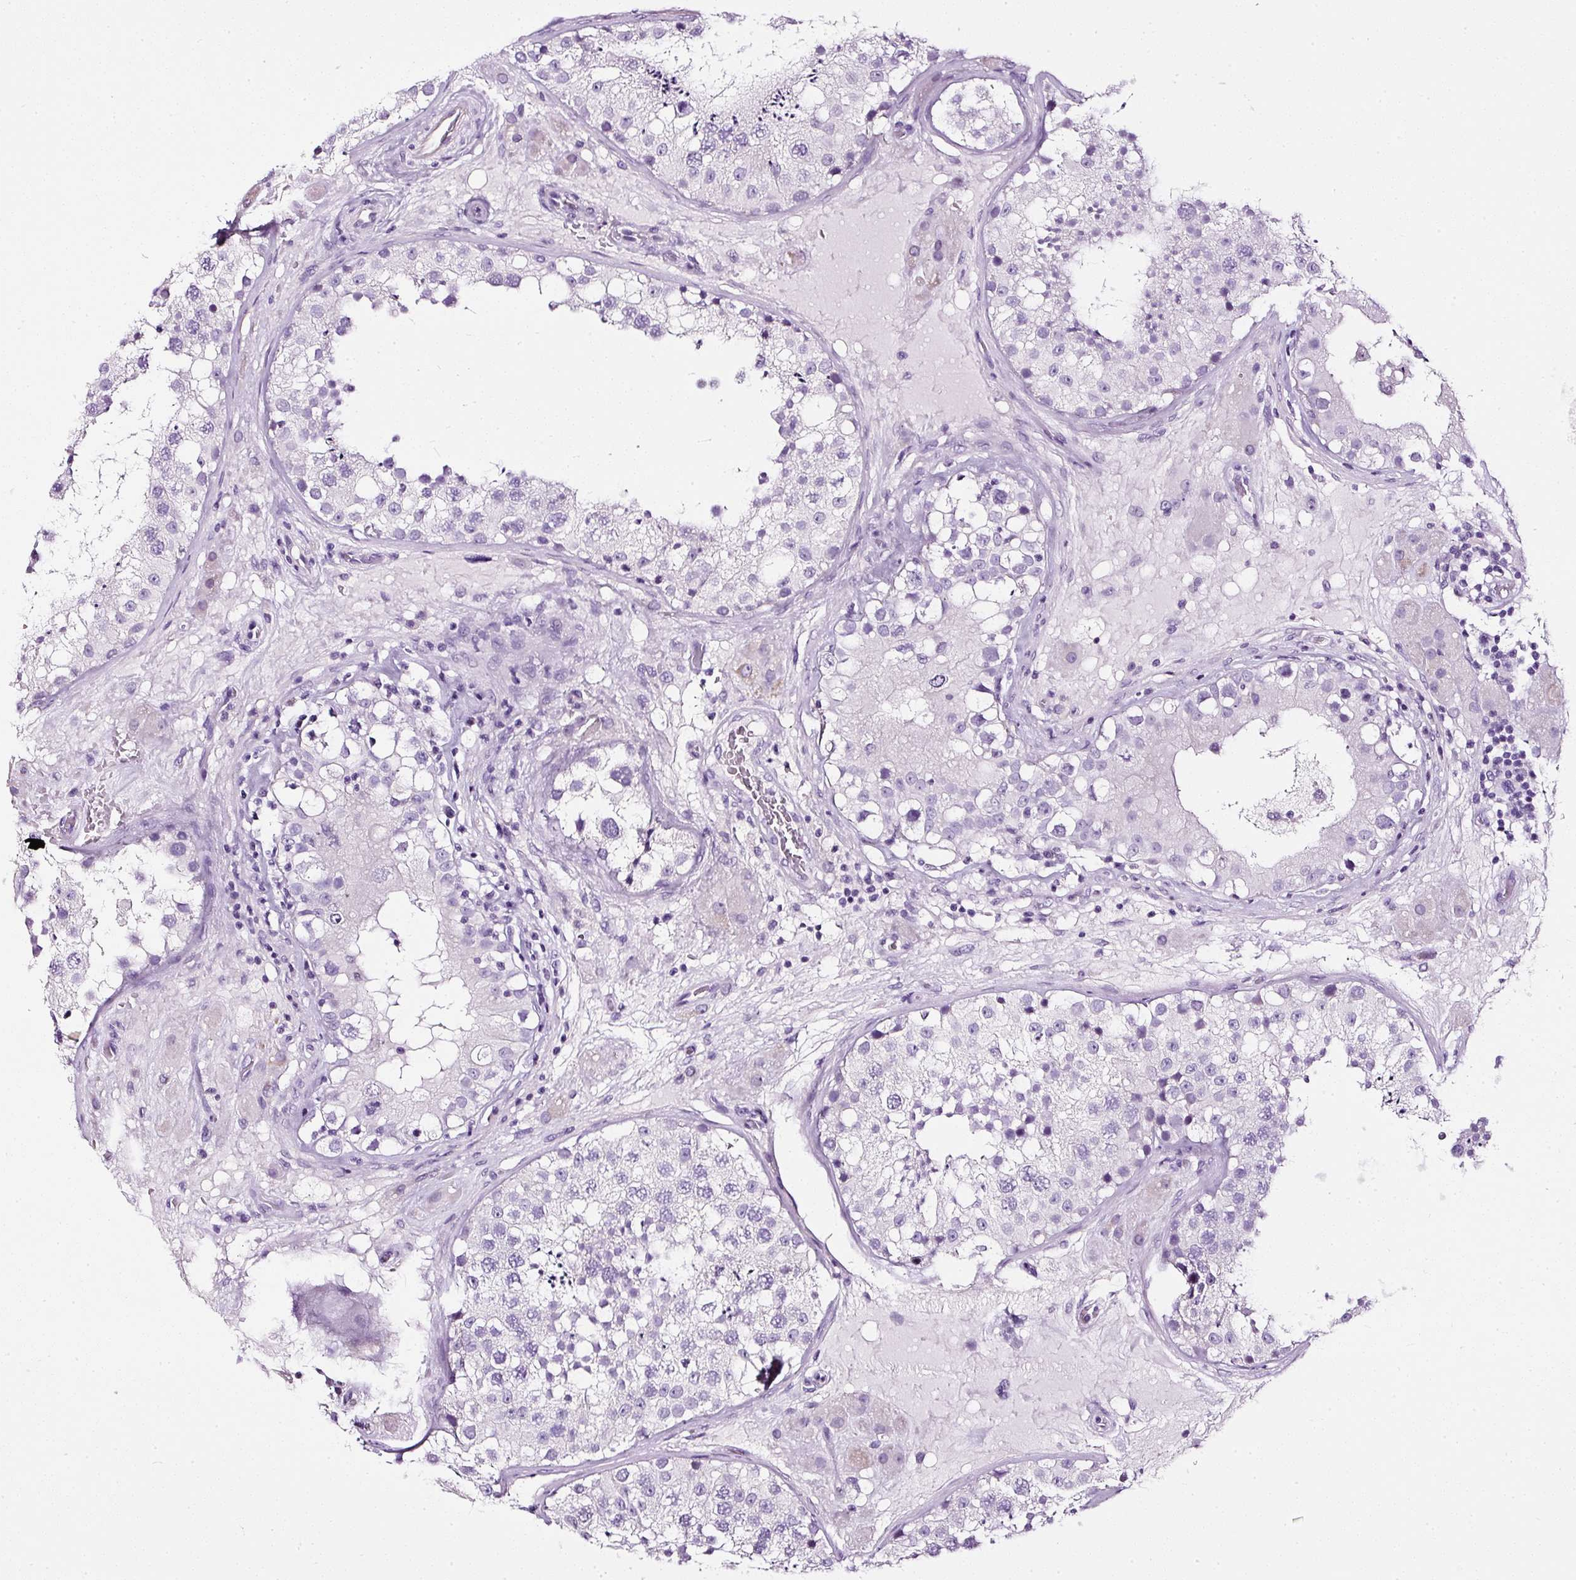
{"staining": {"intensity": "negative", "quantity": "none", "location": "none"}, "tissue": "testis", "cell_type": "Cells in seminiferous ducts", "image_type": "normal", "snomed": [{"axis": "morphology", "description": "Normal tissue, NOS"}, {"axis": "topography", "description": "Testis"}], "caption": "Cells in seminiferous ducts are negative for protein expression in benign human testis. Brightfield microscopy of immunohistochemistry (IHC) stained with DAB (brown) and hematoxylin (blue), captured at high magnification.", "gene": "ATP2A1", "patient": {"sex": "male", "age": 26}}